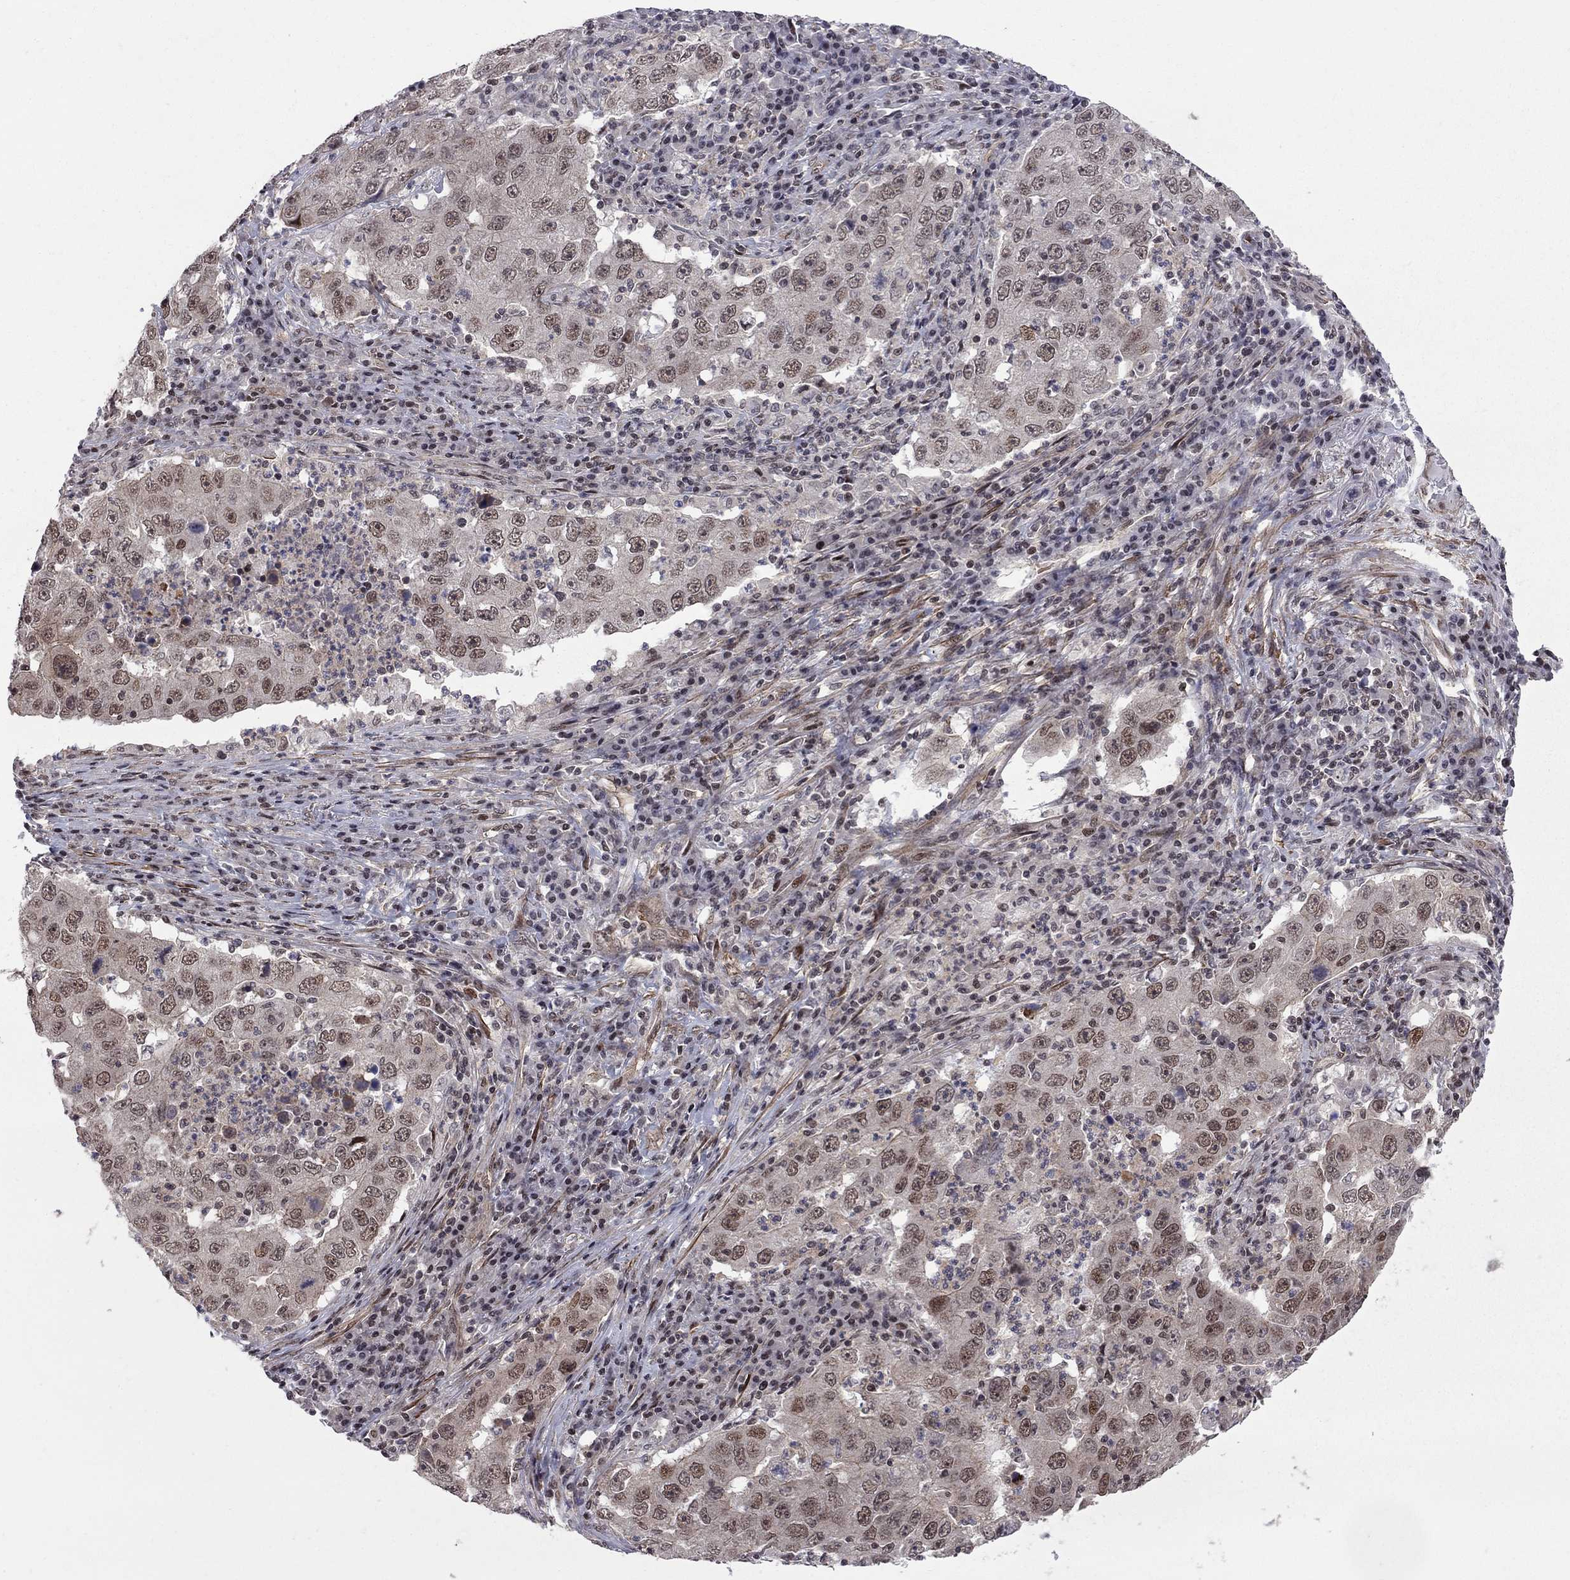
{"staining": {"intensity": "moderate", "quantity": ">75%", "location": "nuclear"}, "tissue": "lung cancer", "cell_type": "Tumor cells", "image_type": "cancer", "snomed": [{"axis": "morphology", "description": "Adenocarcinoma, NOS"}, {"axis": "topography", "description": "Lung"}], "caption": "Immunohistochemical staining of lung adenocarcinoma displays medium levels of moderate nuclear staining in approximately >75% of tumor cells.", "gene": "BRF1", "patient": {"sex": "male", "age": 73}}